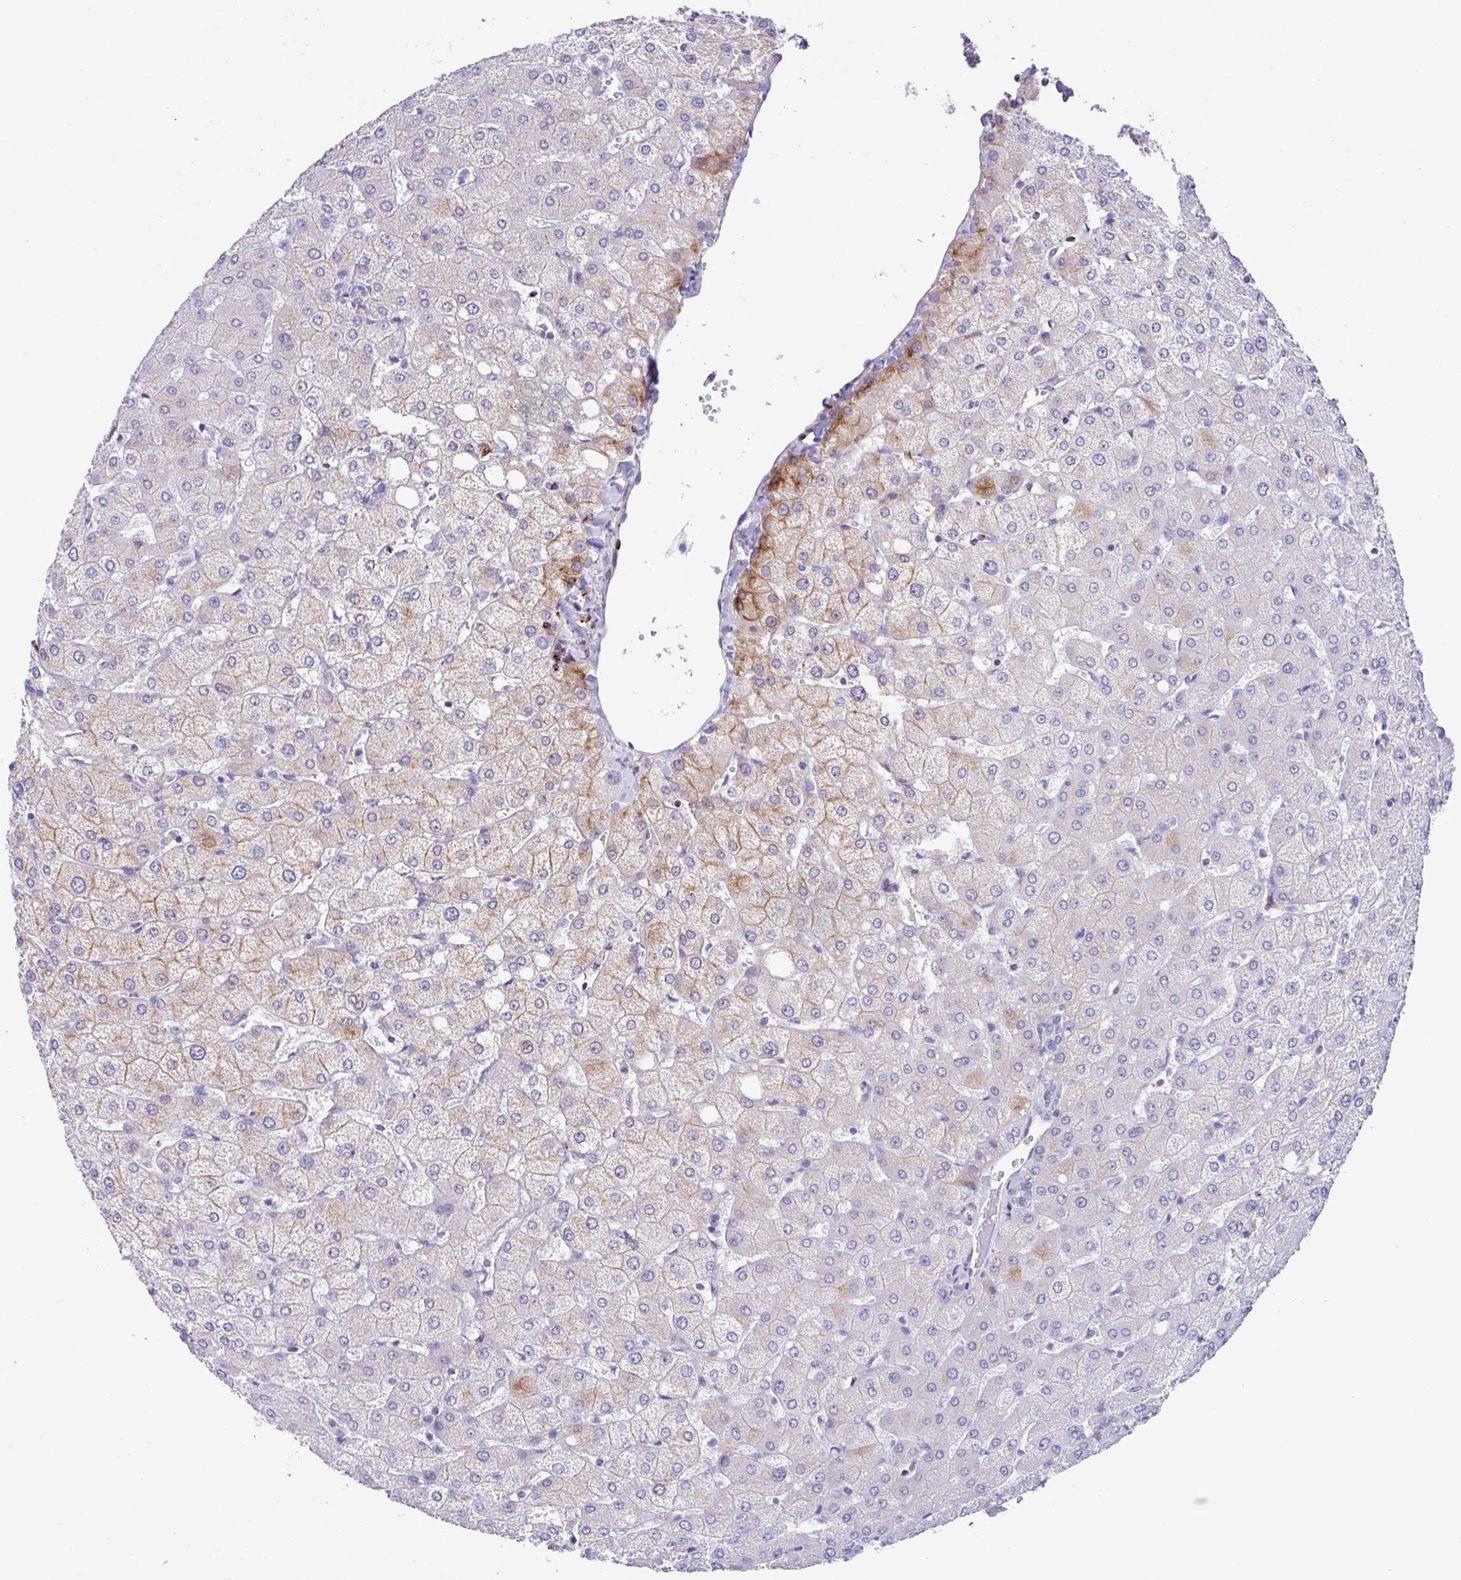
{"staining": {"intensity": "negative", "quantity": "none", "location": "none"}, "tissue": "liver", "cell_type": "Cholangiocytes", "image_type": "normal", "snomed": [{"axis": "morphology", "description": "Normal tissue, NOS"}, {"axis": "topography", "description": "Liver"}], "caption": "Protein analysis of benign liver exhibits no significant expression in cholangiocytes. Nuclei are stained in blue.", "gene": "FBXL20", "patient": {"sex": "female", "age": 54}}